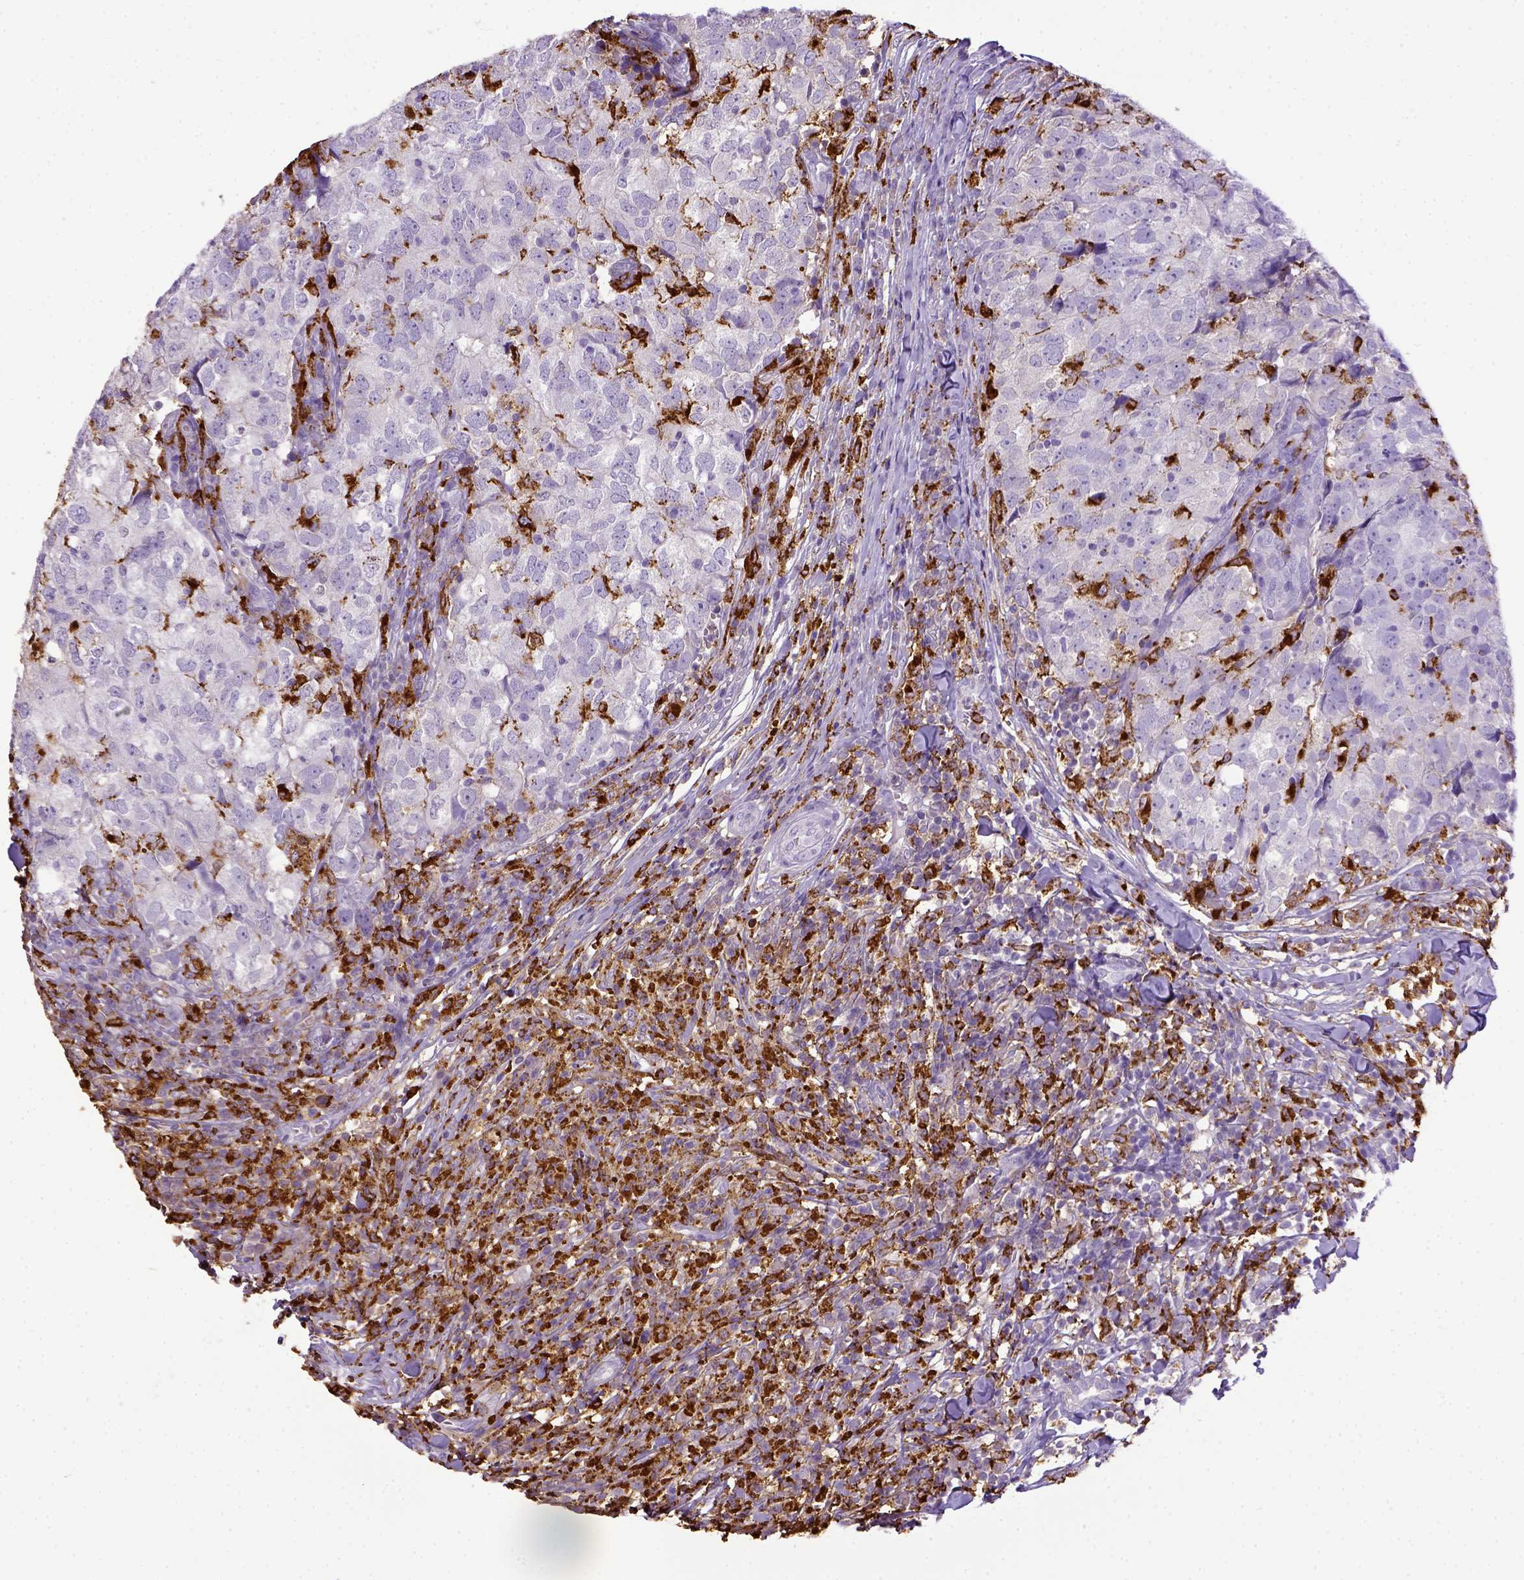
{"staining": {"intensity": "negative", "quantity": "none", "location": "none"}, "tissue": "breast cancer", "cell_type": "Tumor cells", "image_type": "cancer", "snomed": [{"axis": "morphology", "description": "Duct carcinoma"}, {"axis": "topography", "description": "Breast"}], "caption": "Intraductal carcinoma (breast) was stained to show a protein in brown. There is no significant positivity in tumor cells.", "gene": "CD68", "patient": {"sex": "female", "age": 30}}